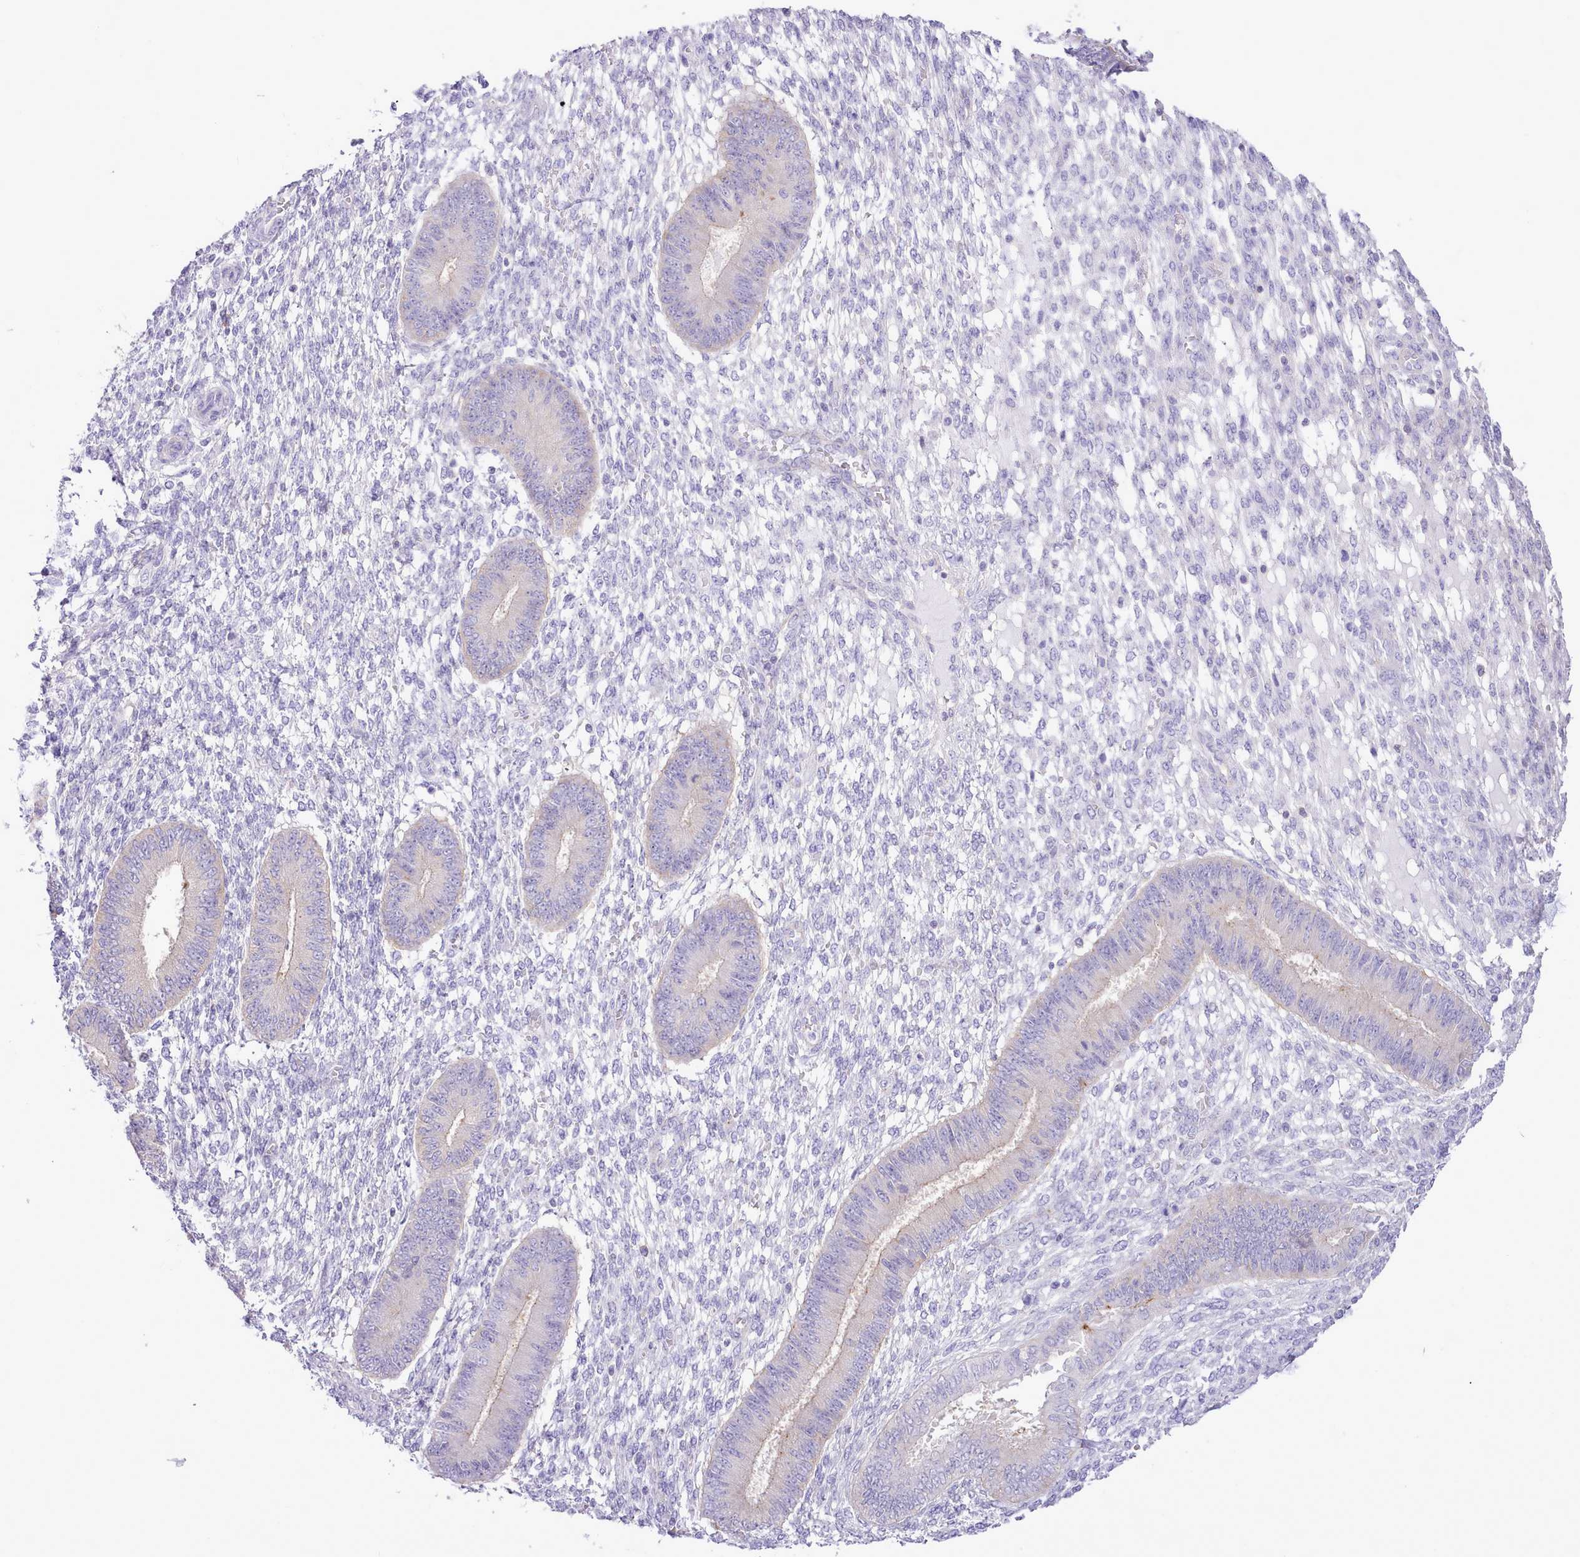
{"staining": {"intensity": "negative", "quantity": "none", "location": "none"}, "tissue": "endometrium", "cell_type": "Cells in endometrial stroma", "image_type": "normal", "snomed": [{"axis": "morphology", "description": "Normal tissue, NOS"}, {"axis": "topography", "description": "Endometrium"}], "caption": "Benign endometrium was stained to show a protein in brown. There is no significant staining in cells in endometrial stroma. Nuclei are stained in blue.", "gene": "MDFI", "patient": {"sex": "female", "age": 49}}